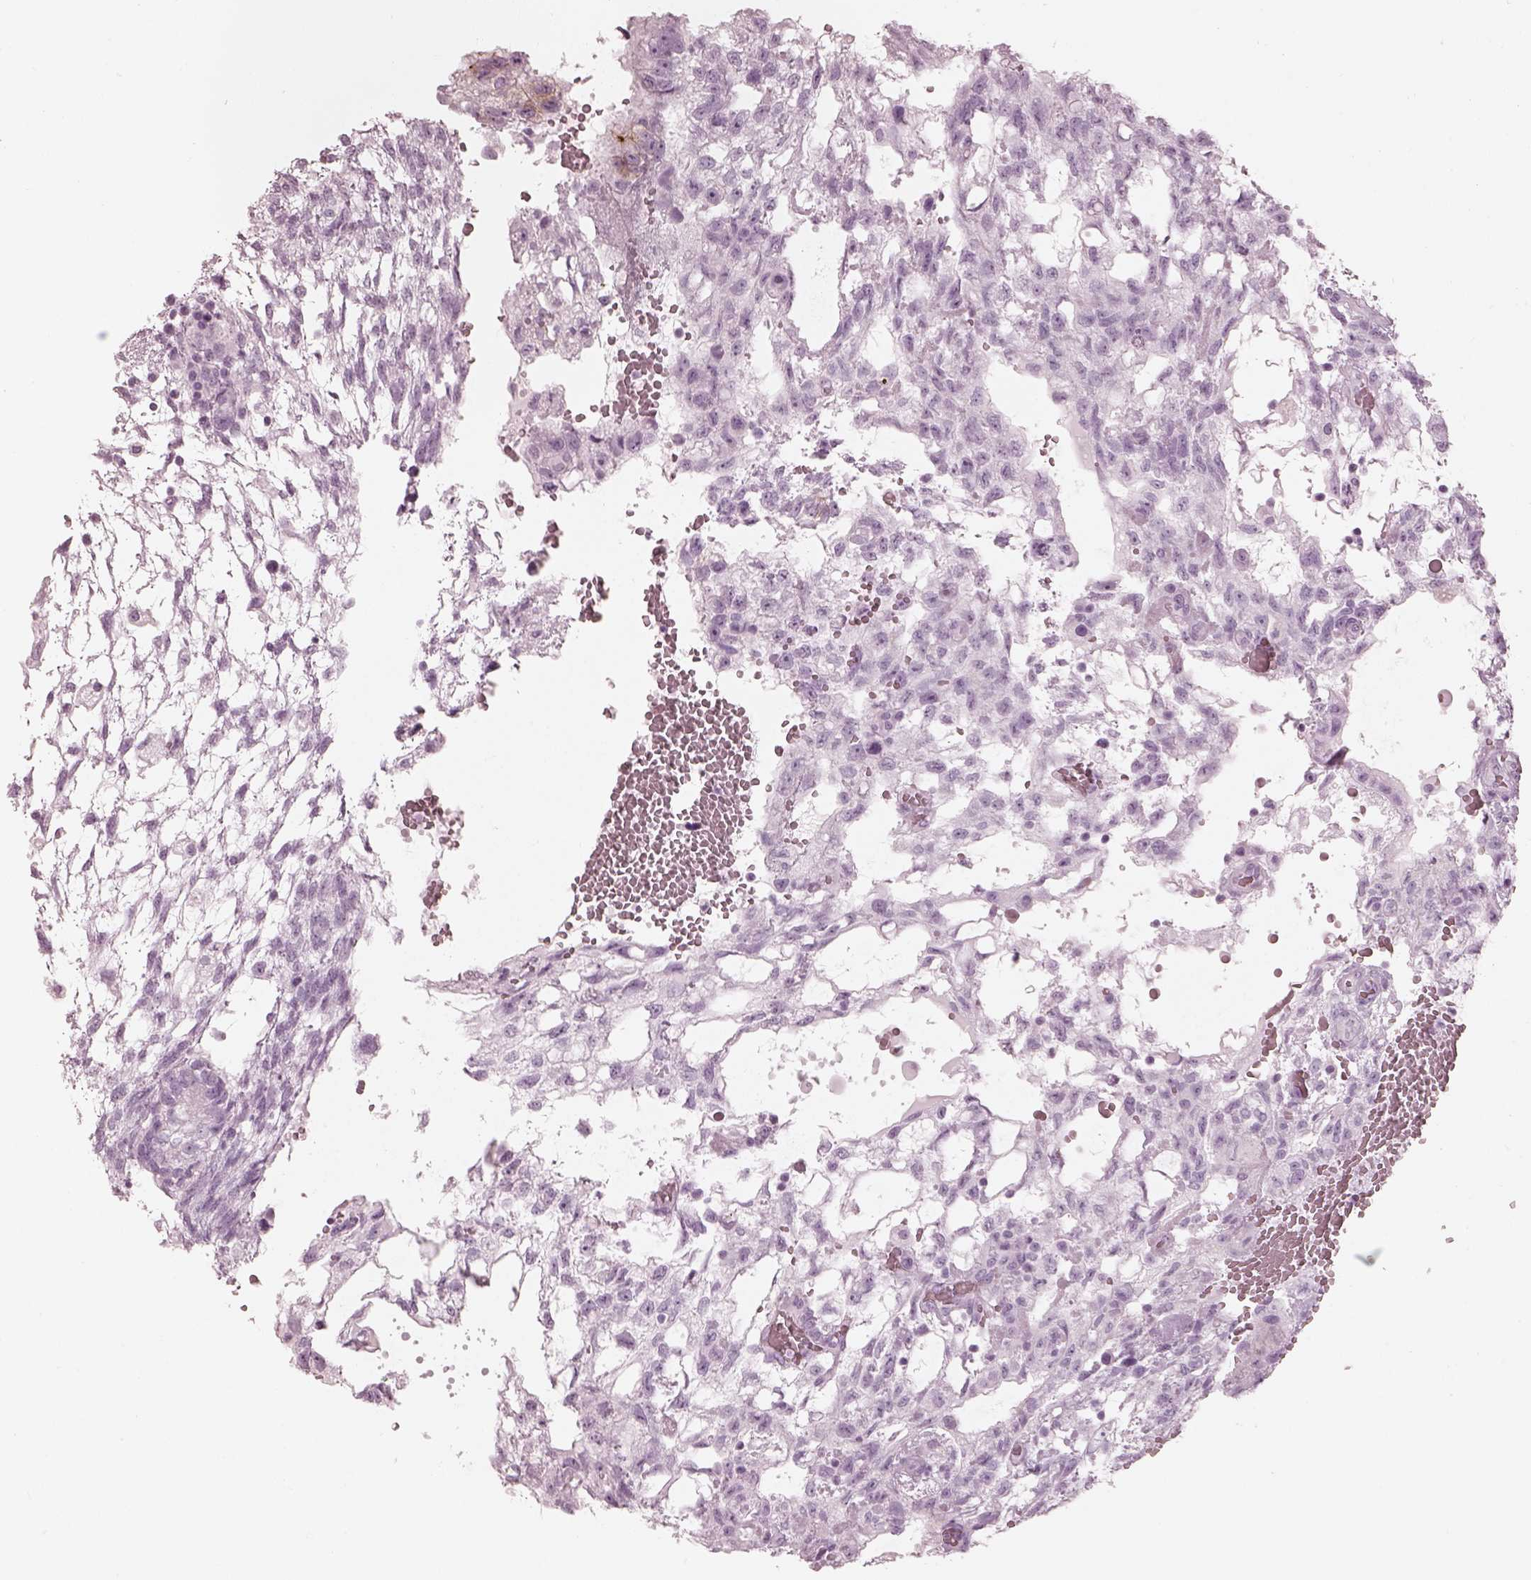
{"staining": {"intensity": "negative", "quantity": "none", "location": "none"}, "tissue": "testis cancer", "cell_type": "Tumor cells", "image_type": "cancer", "snomed": [{"axis": "morphology", "description": "Carcinoma, Embryonal, NOS"}, {"axis": "topography", "description": "Testis"}], "caption": "Immunohistochemistry (IHC) of human testis cancer (embryonal carcinoma) displays no staining in tumor cells.", "gene": "OPN4", "patient": {"sex": "male", "age": 32}}